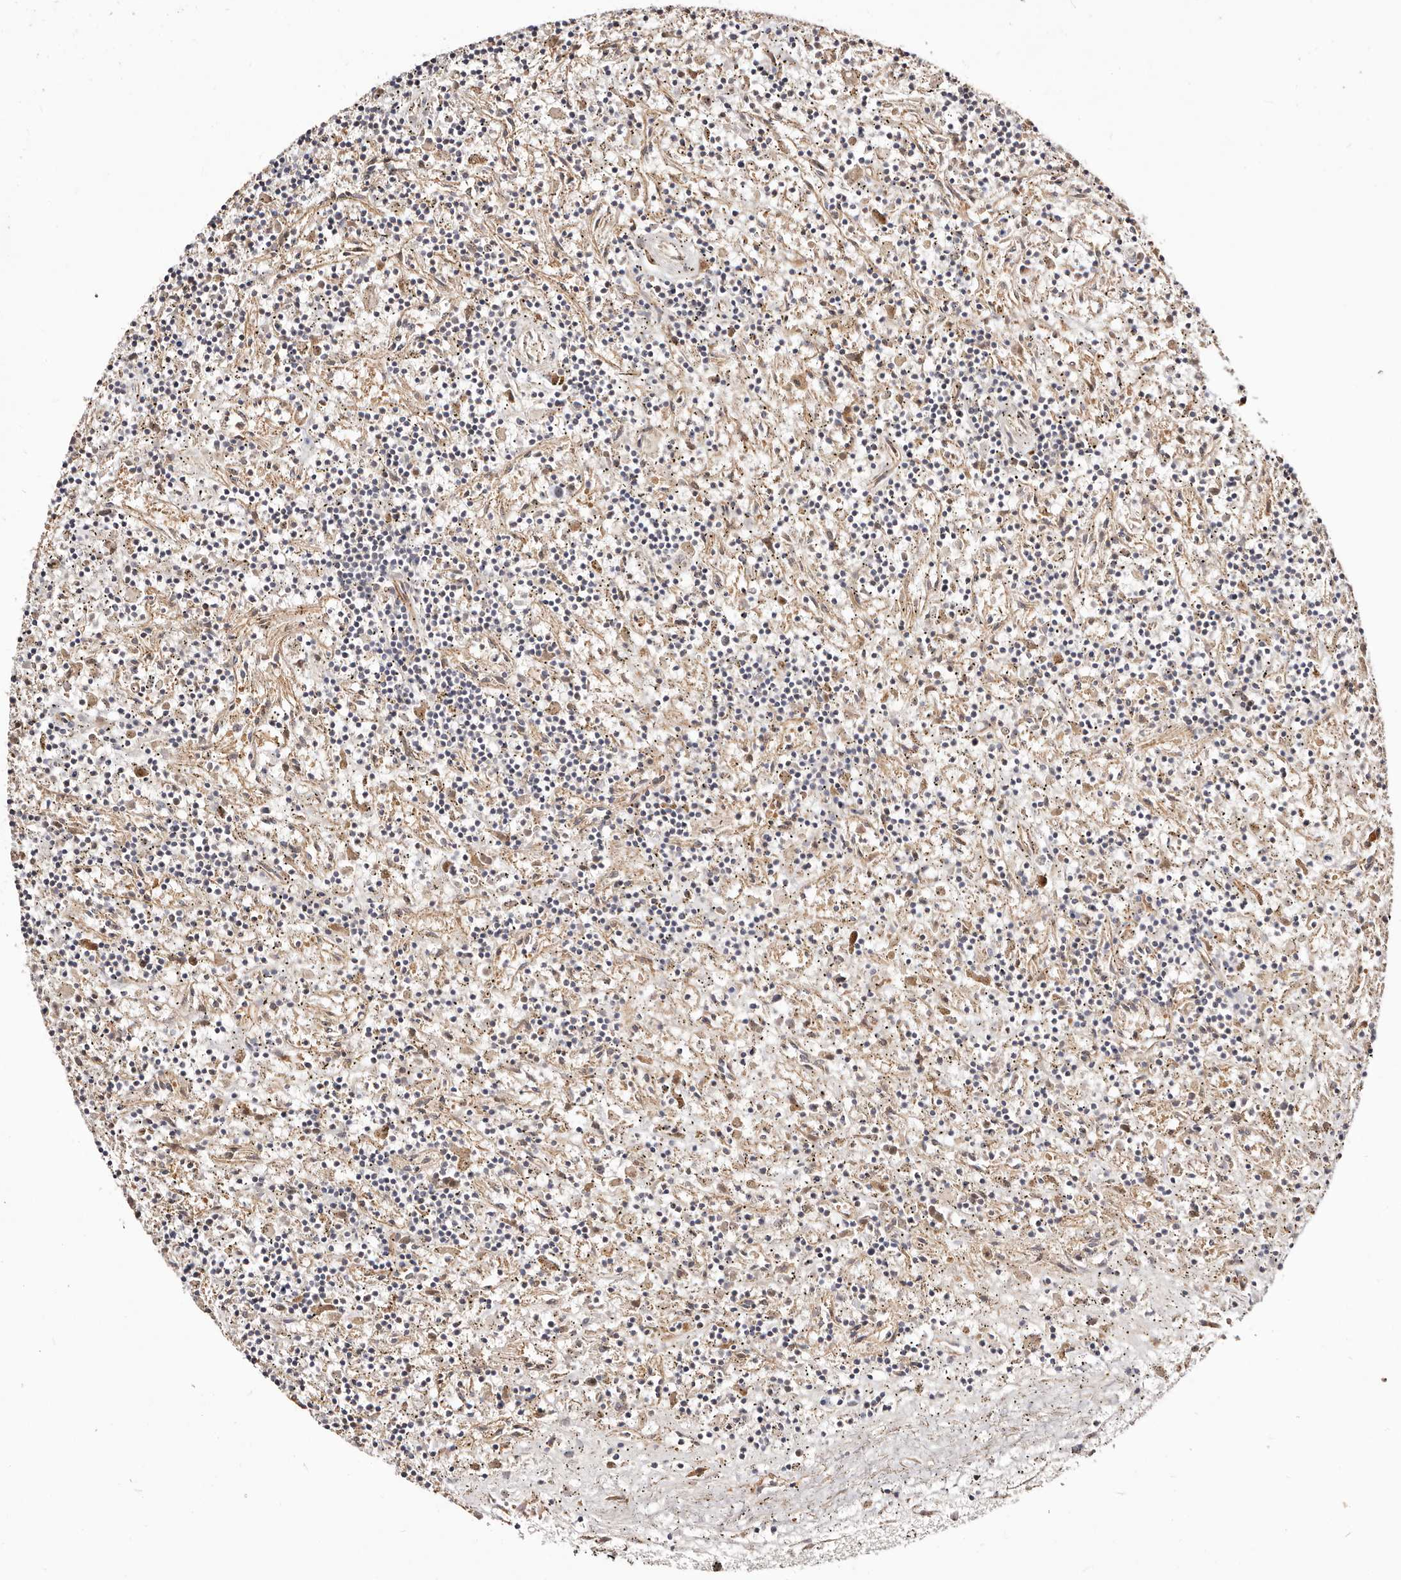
{"staining": {"intensity": "negative", "quantity": "none", "location": "none"}, "tissue": "lymphoma", "cell_type": "Tumor cells", "image_type": "cancer", "snomed": [{"axis": "morphology", "description": "Malignant lymphoma, non-Hodgkin's type, Low grade"}, {"axis": "topography", "description": "Spleen"}], "caption": "IHC image of neoplastic tissue: human low-grade malignant lymphoma, non-Hodgkin's type stained with DAB displays no significant protein staining in tumor cells. (Stains: DAB immunohistochemistry with hematoxylin counter stain, Microscopy: brightfield microscopy at high magnification).", "gene": "MAPK1", "patient": {"sex": "male", "age": 76}}